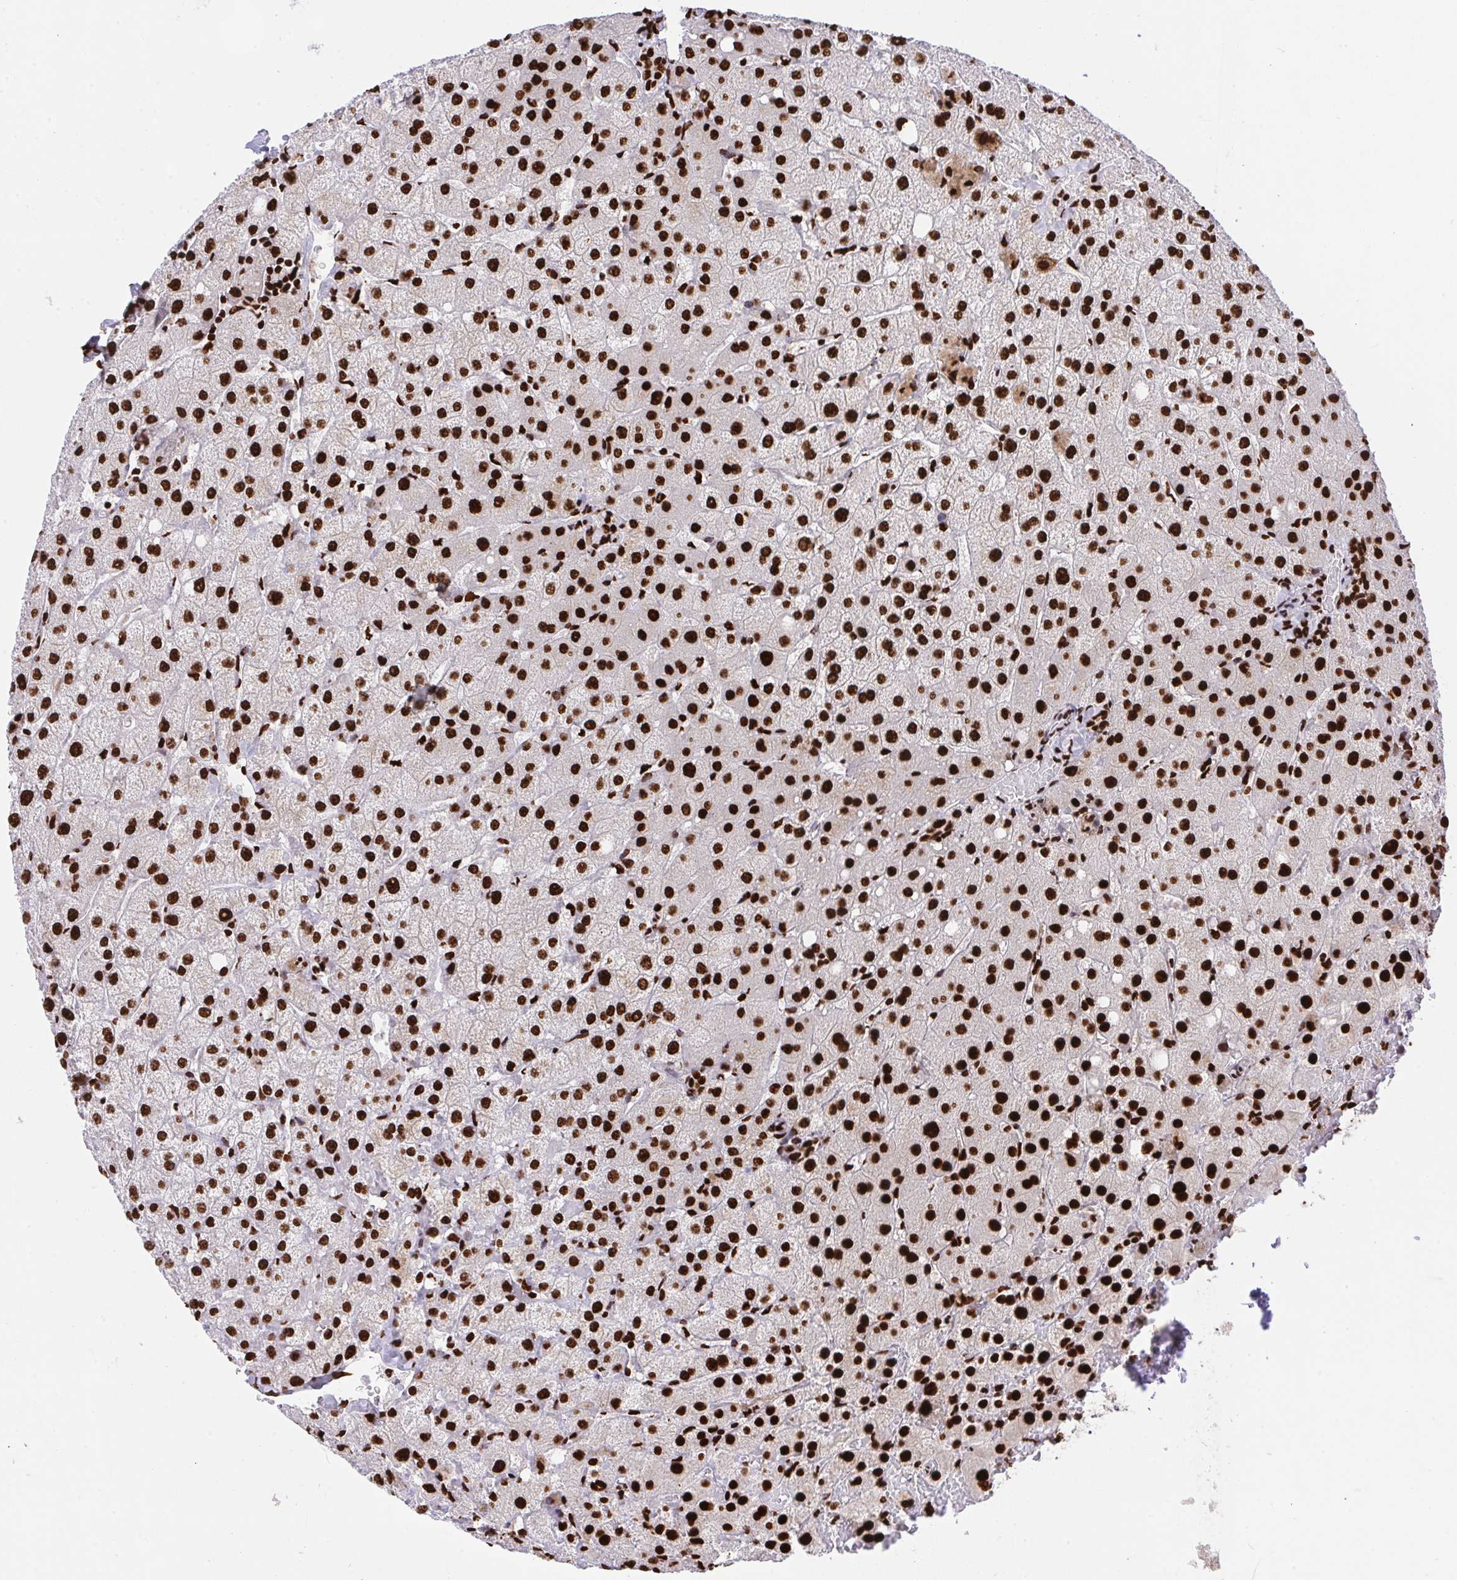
{"staining": {"intensity": "strong", "quantity": ">75%", "location": "nuclear"}, "tissue": "liver", "cell_type": "Cholangiocytes", "image_type": "normal", "snomed": [{"axis": "morphology", "description": "Normal tissue, NOS"}, {"axis": "topography", "description": "Liver"}], "caption": "A brown stain highlights strong nuclear staining of a protein in cholangiocytes of unremarkable liver.", "gene": "HNRNPL", "patient": {"sex": "female", "age": 54}}